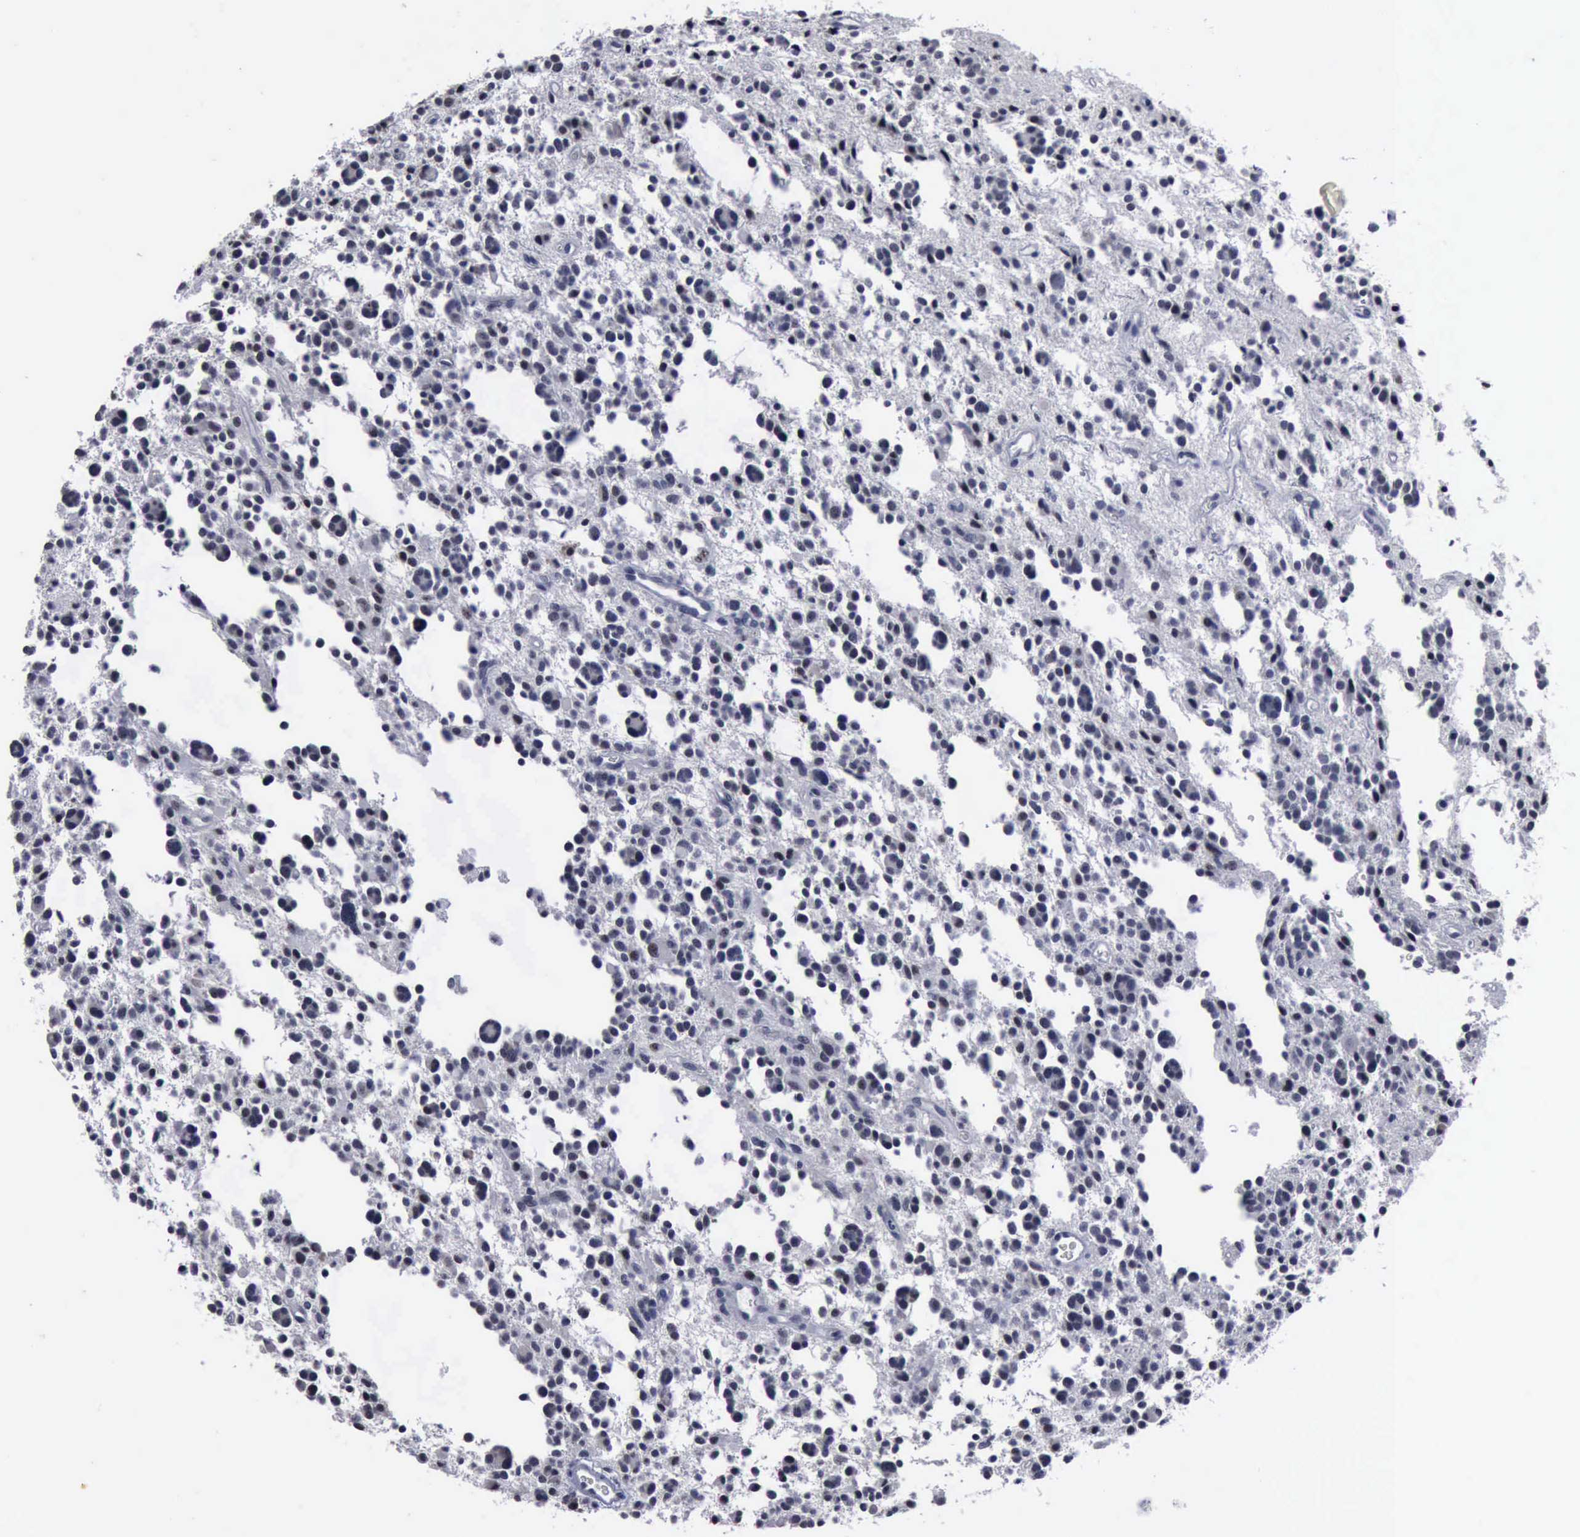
{"staining": {"intensity": "negative", "quantity": "none", "location": "none"}, "tissue": "glioma", "cell_type": "Tumor cells", "image_type": "cancer", "snomed": [{"axis": "morphology", "description": "Glioma, malignant, Low grade"}, {"axis": "topography", "description": "Brain"}], "caption": "Glioma was stained to show a protein in brown. There is no significant positivity in tumor cells. (Brightfield microscopy of DAB (3,3'-diaminobenzidine) immunohistochemistry (IHC) at high magnification).", "gene": "BRD1", "patient": {"sex": "female", "age": 36}}